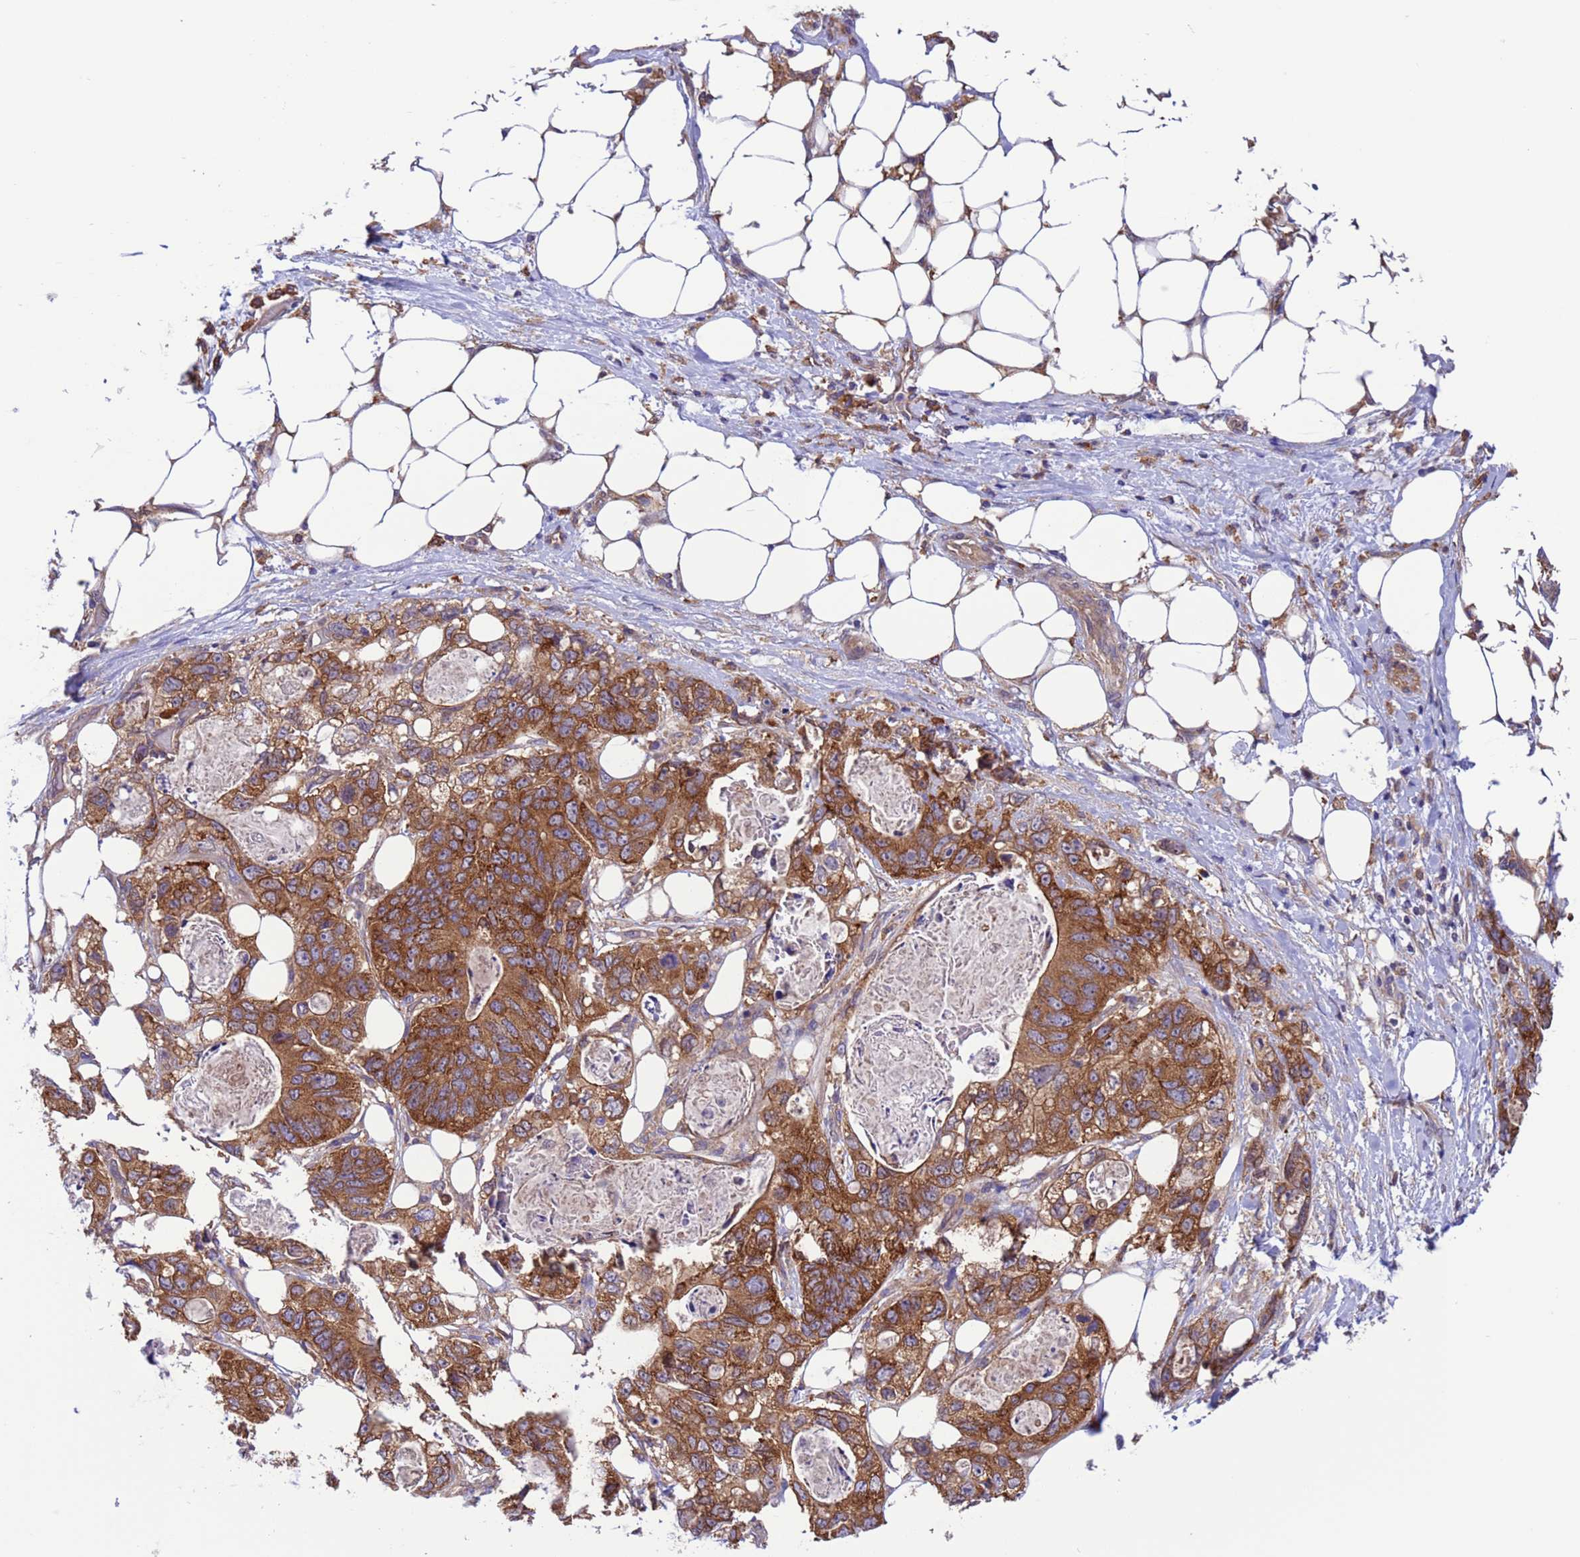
{"staining": {"intensity": "strong", "quantity": ">75%", "location": "cytoplasmic/membranous"}, "tissue": "stomach cancer", "cell_type": "Tumor cells", "image_type": "cancer", "snomed": [{"axis": "morphology", "description": "Adenocarcinoma, NOS"}, {"axis": "topography", "description": "Stomach"}], "caption": "The micrograph shows staining of stomach adenocarcinoma, revealing strong cytoplasmic/membranous protein staining (brown color) within tumor cells.", "gene": "ARHGAP12", "patient": {"sex": "female", "age": 89}}